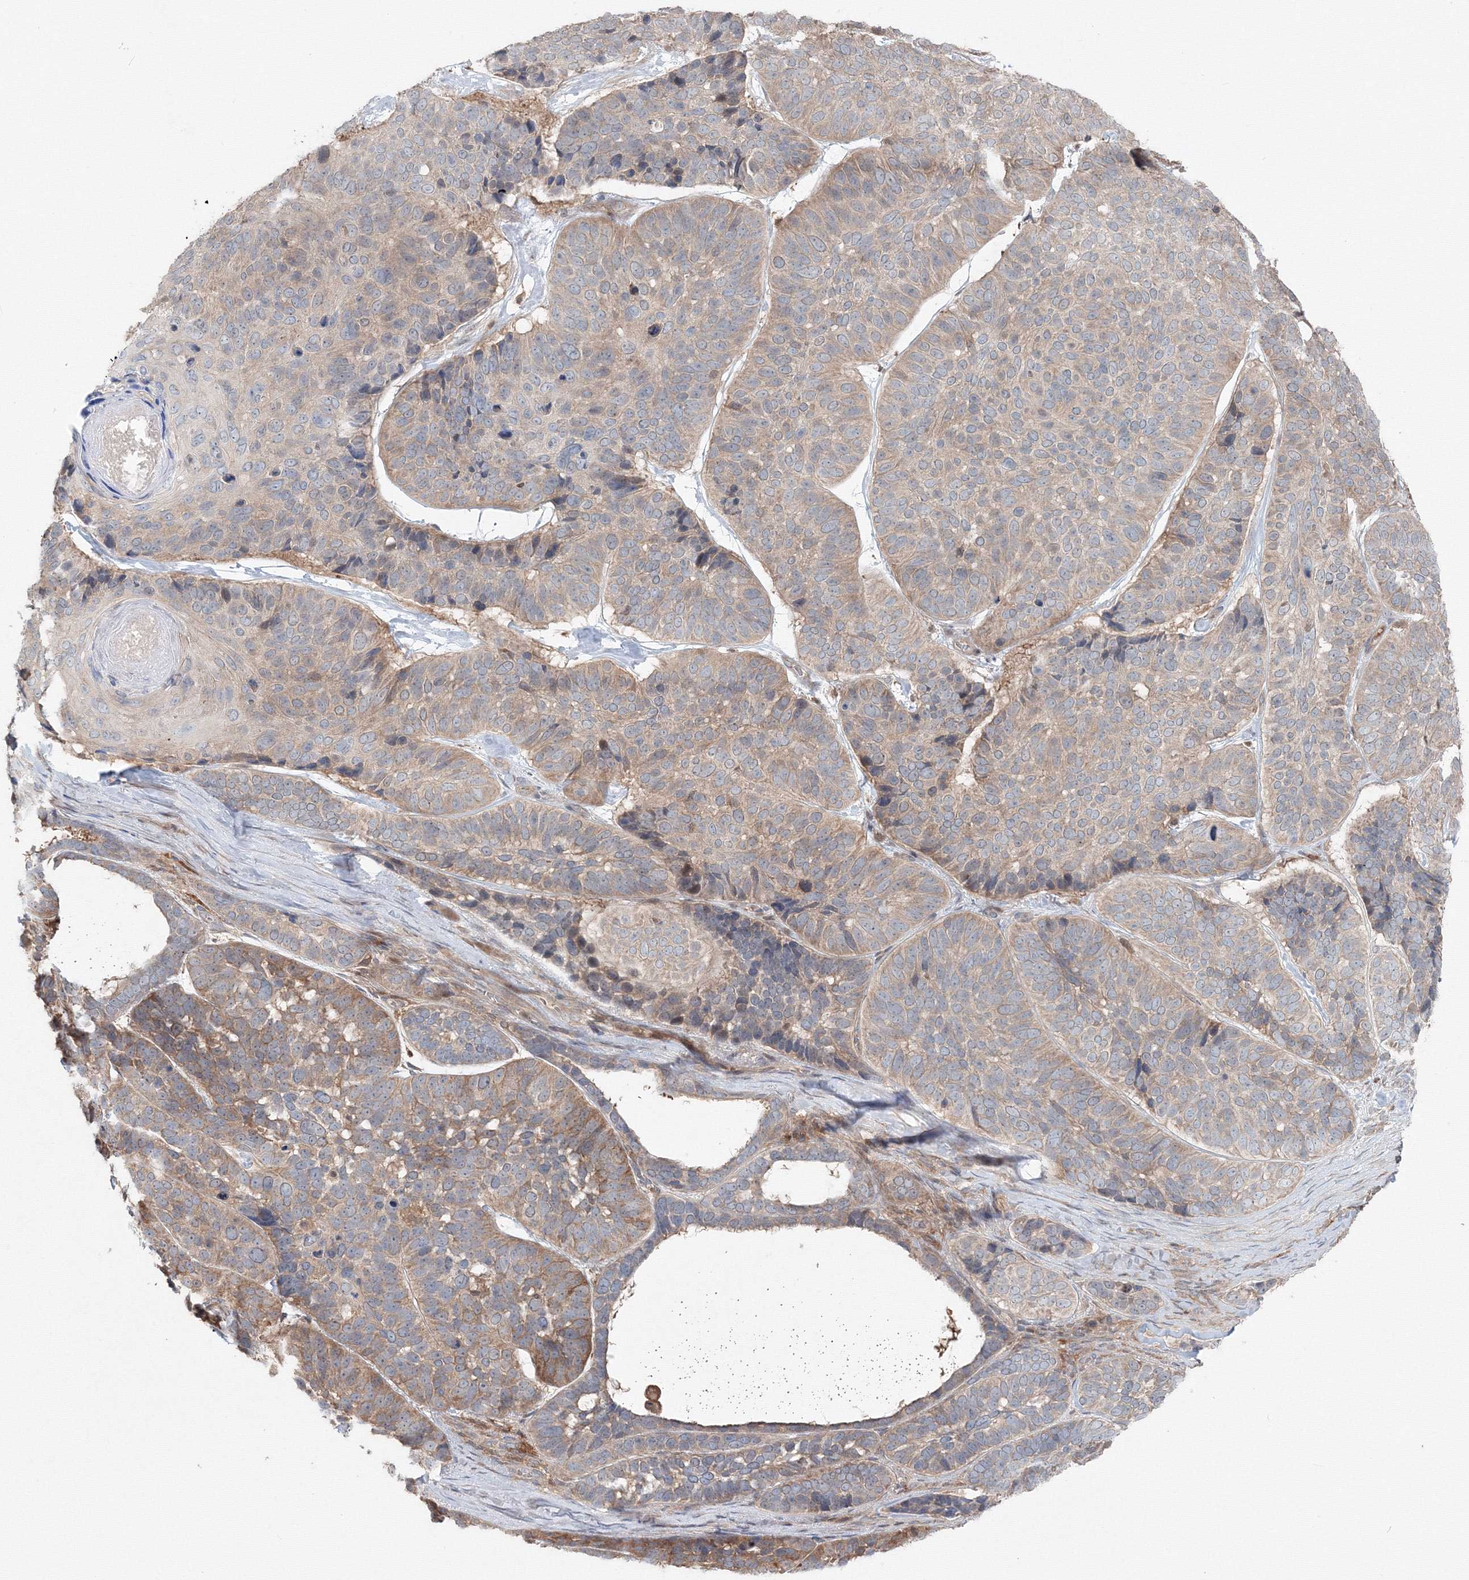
{"staining": {"intensity": "moderate", "quantity": "<25%", "location": "cytoplasmic/membranous"}, "tissue": "skin cancer", "cell_type": "Tumor cells", "image_type": "cancer", "snomed": [{"axis": "morphology", "description": "Basal cell carcinoma"}, {"axis": "topography", "description": "Skin"}], "caption": "The photomicrograph demonstrates a brown stain indicating the presence of a protein in the cytoplasmic/membranous of tumor cells in skin basal cell carcinoma.", "gene": "MKRN2", "patient": {"sex": "male", "age": 62}}